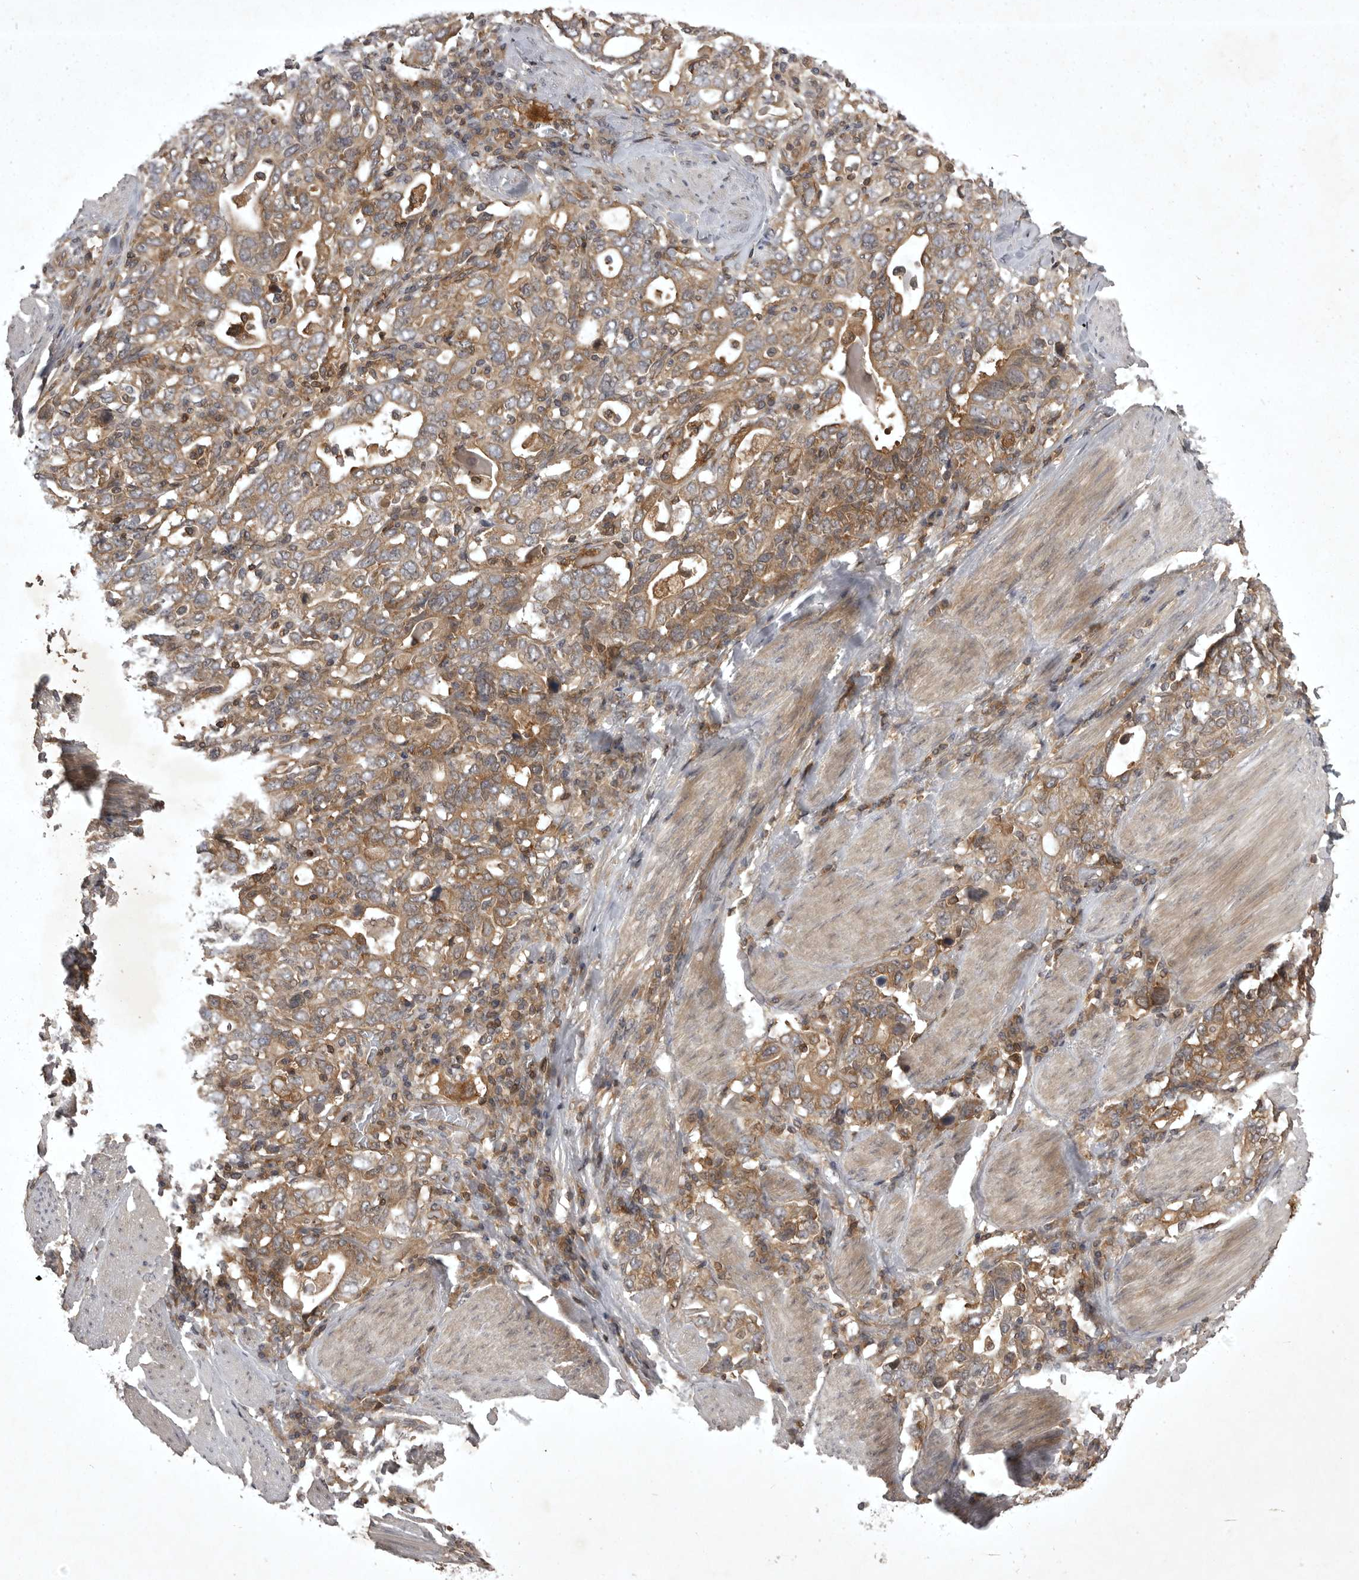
{"staining": {"intensity": "moderate", "quantity": ">75%", "location": "cytoplasmic/membranous"}, "tissue": "stomach cancer", "cell_type": "Tumor cells", "image_type": "cancer", "snomed": [{"axis": "morphology", "description": "Adenocarcinoma, NOS"}, {"axis": "topography", "description": "Stomach, upper"}], "caption": "Immunohistochemical staining of adenocarcinoma (stomach) displays moderate cytoplasmic/membranous protein staining in approximately >75% of tumor cells.", "gene": "STK24", "patient": {"sex": "male", "age": 62}}